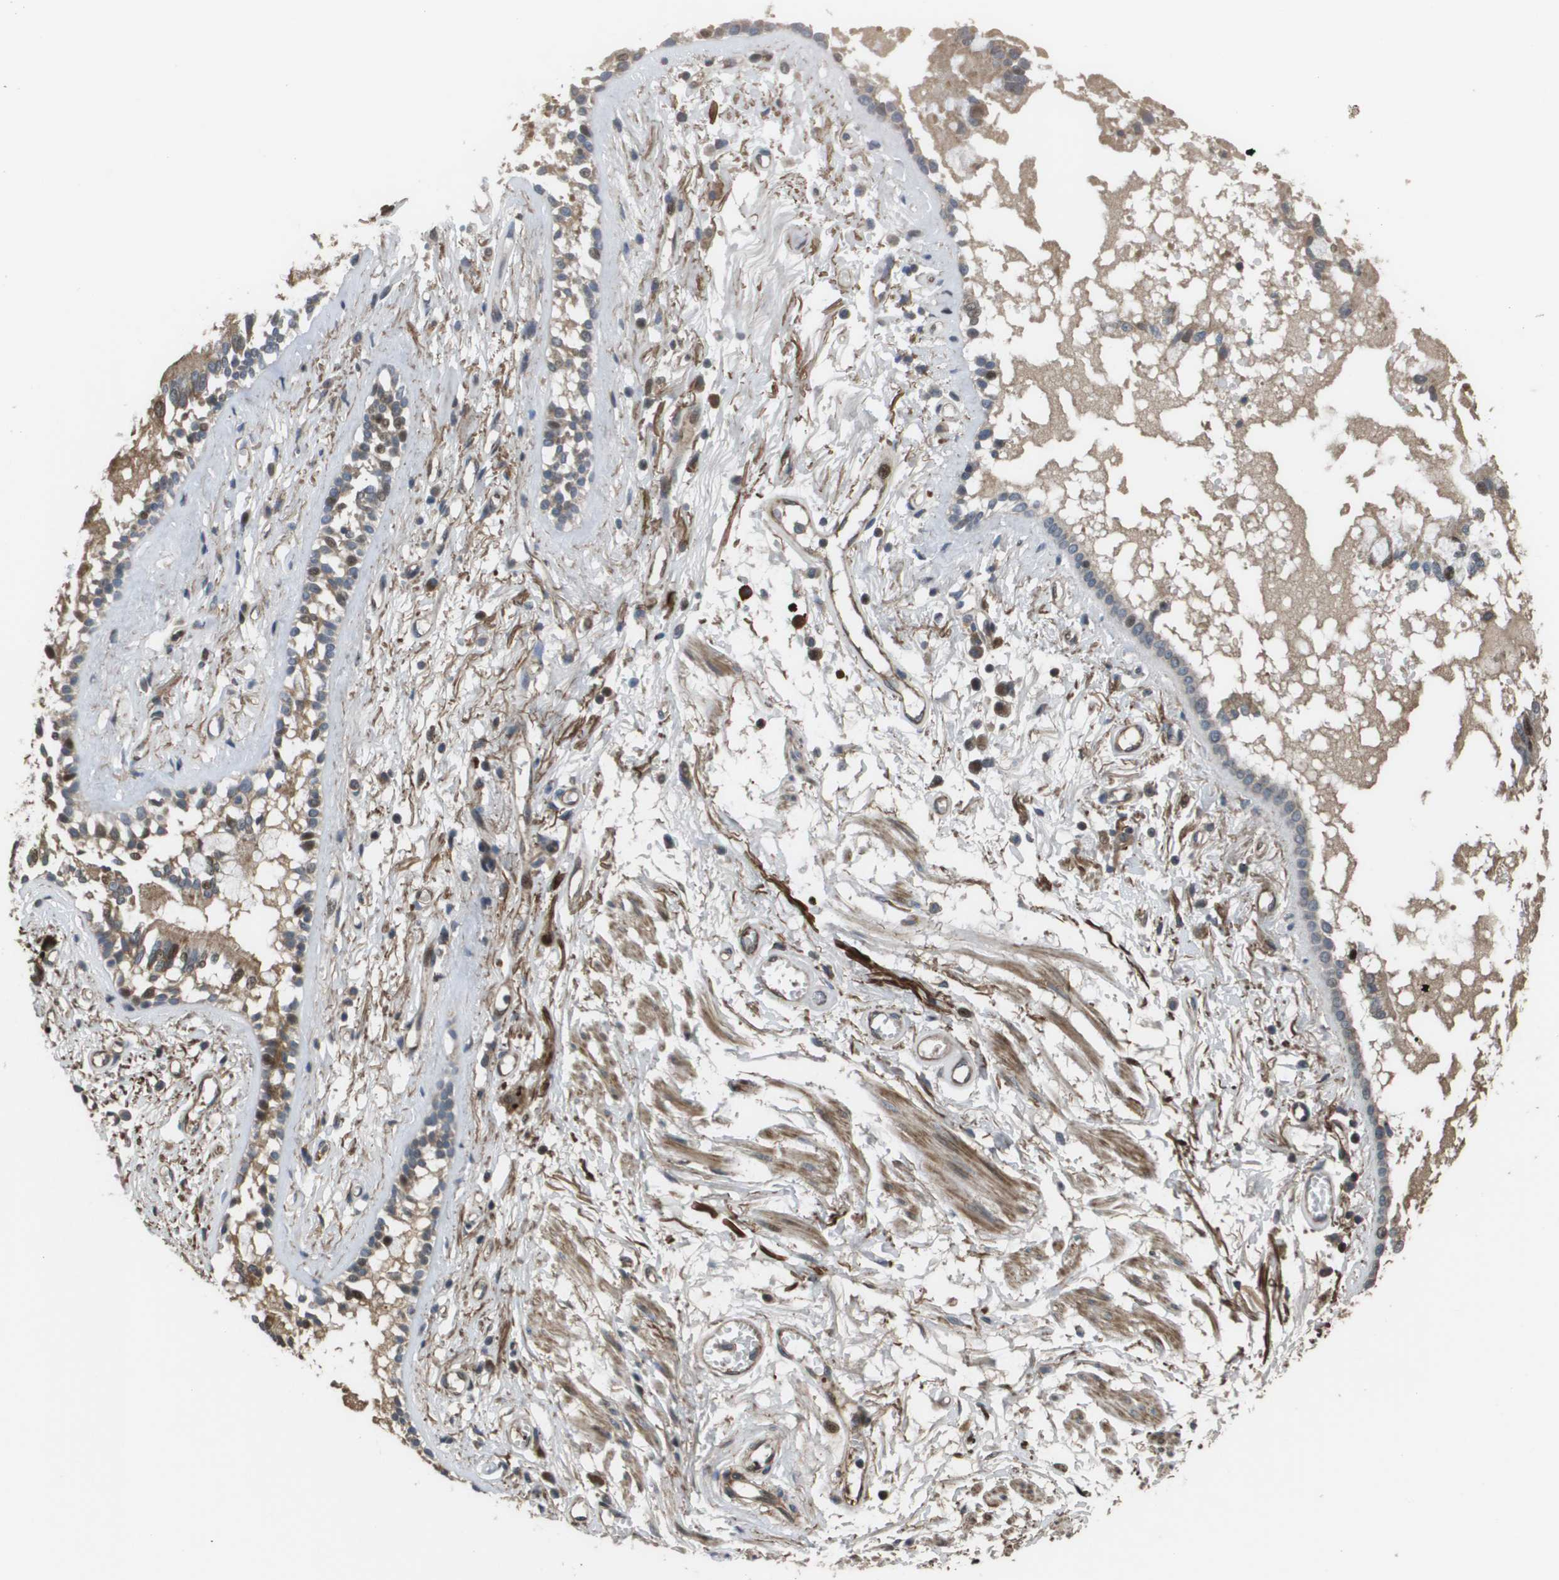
{"staining": {"intensity": "strong", "quantity": "25%-75%", "location": "cytoplasmic/membranous,nuclear"}, "tissue": "bronchus", "cell_type": "Respiratory epithelial cells", "image_type": "normal", "snomed": [{"axis": "morphology", "description": "Normal tissue, NOS"}, {"axis": "morphology", "description": "Inflammation, NOS"}, {"axis": "topography", "description": "Cartilage tissue"}, {"axis": "topography", "description": "Lung"}], "caption": "Strong cytoplasmic/membranous,nuclear staining is identified in about 25%-75% of respiratory epithelial cells in normal bronchus.", "gene": "AXIN2", "patient": {"sex": "male", "age": 71}}